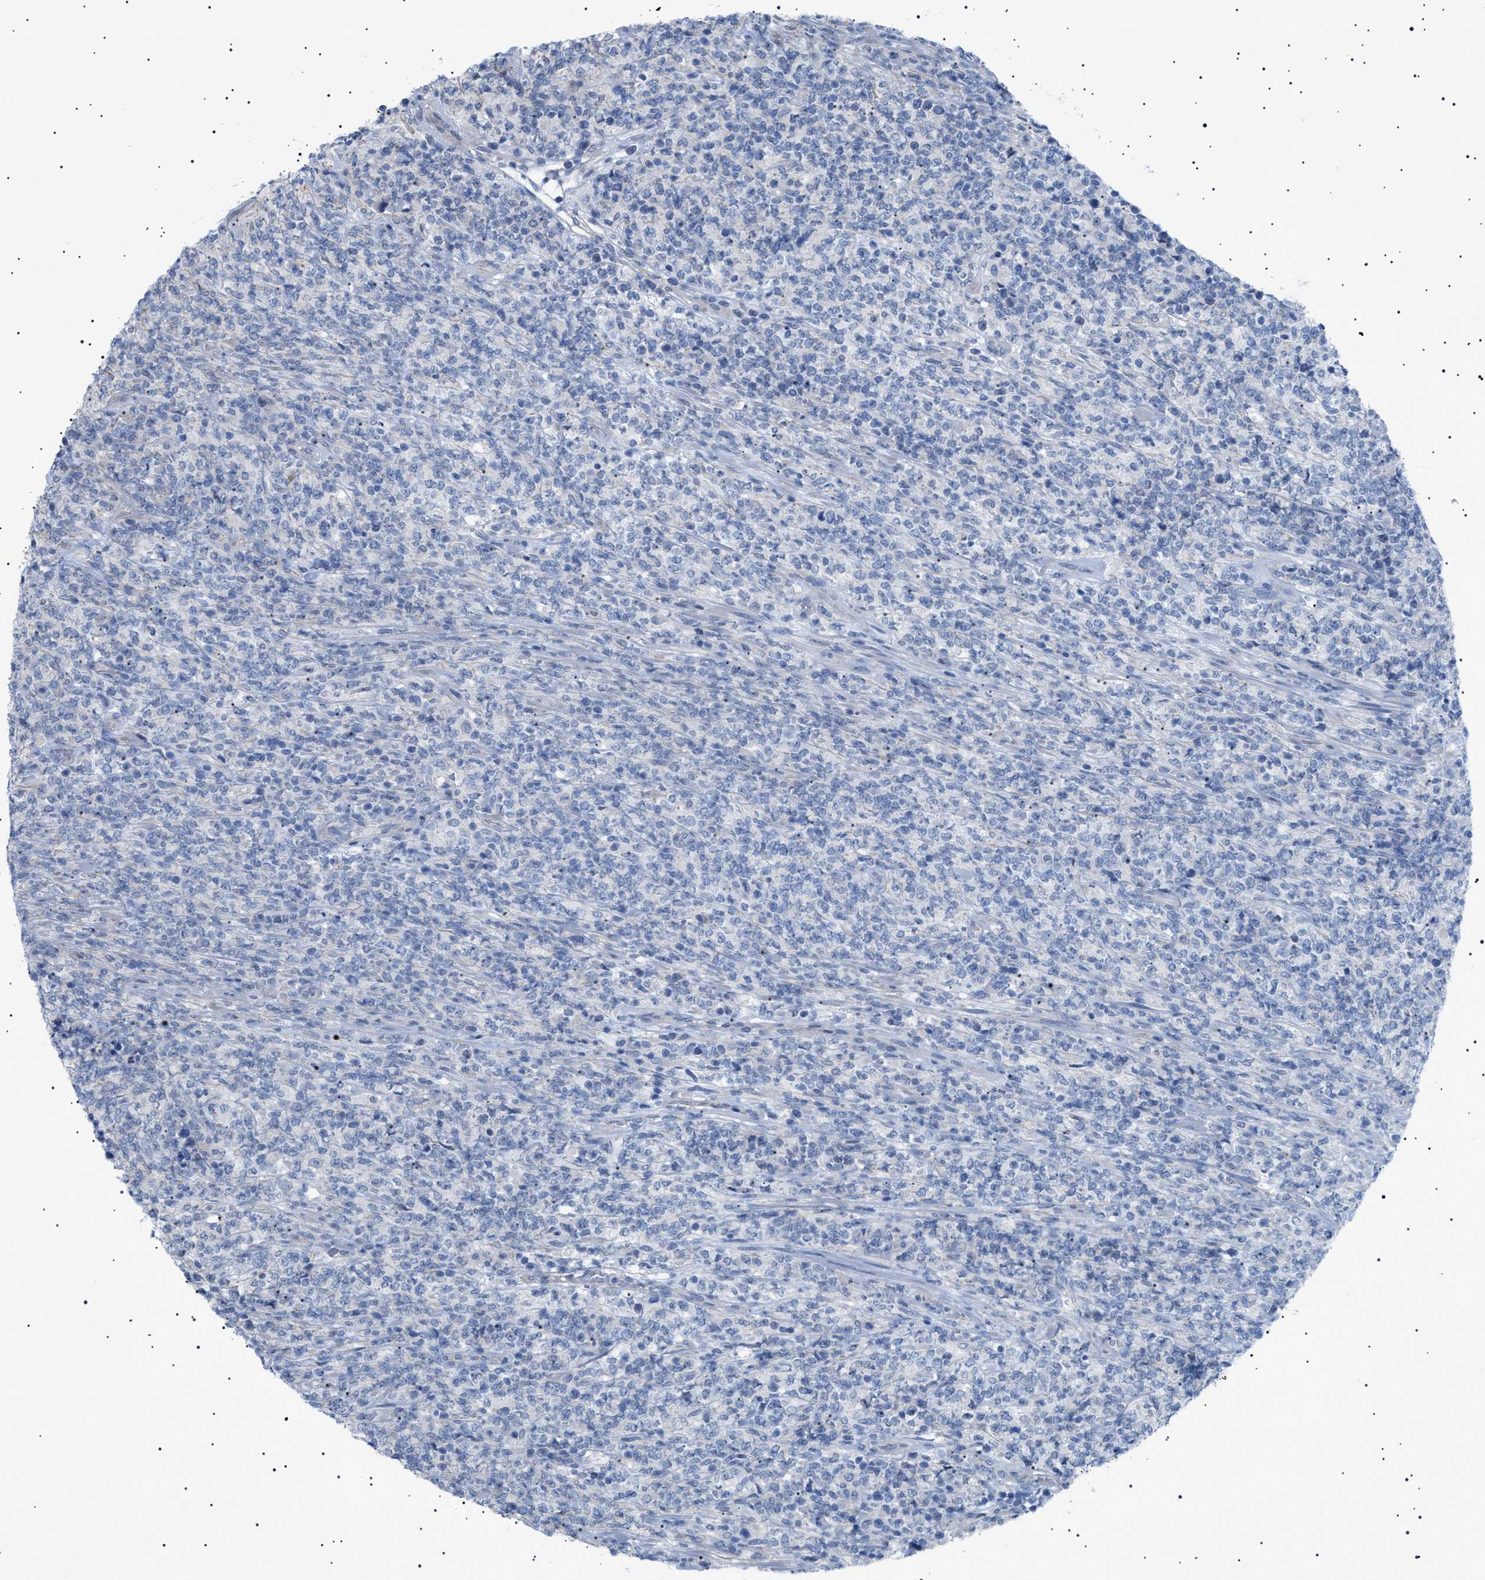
{"staining": {"intensity": "negative", "quantity": "none", "location": "none"}, "tissue": "lymphoma", "cell_type": "Tumor cells", "image_type": "cancer", "snomed": [{"axis": "morphology", "description": "Malignant lymphoma, non-Hodgkin's type, High grade"}, {"axis": "topography", "description": "Soft tissue"}], "caption": "This is a micrograph of immunohistochemistry (IHC) staining of high-grade malignant lymphoma, non-Hodgkin's type, which shows no staining in tumor cells.", "gene": "ADAMTS1", "patient": {"sex": "male", "age": 18}}